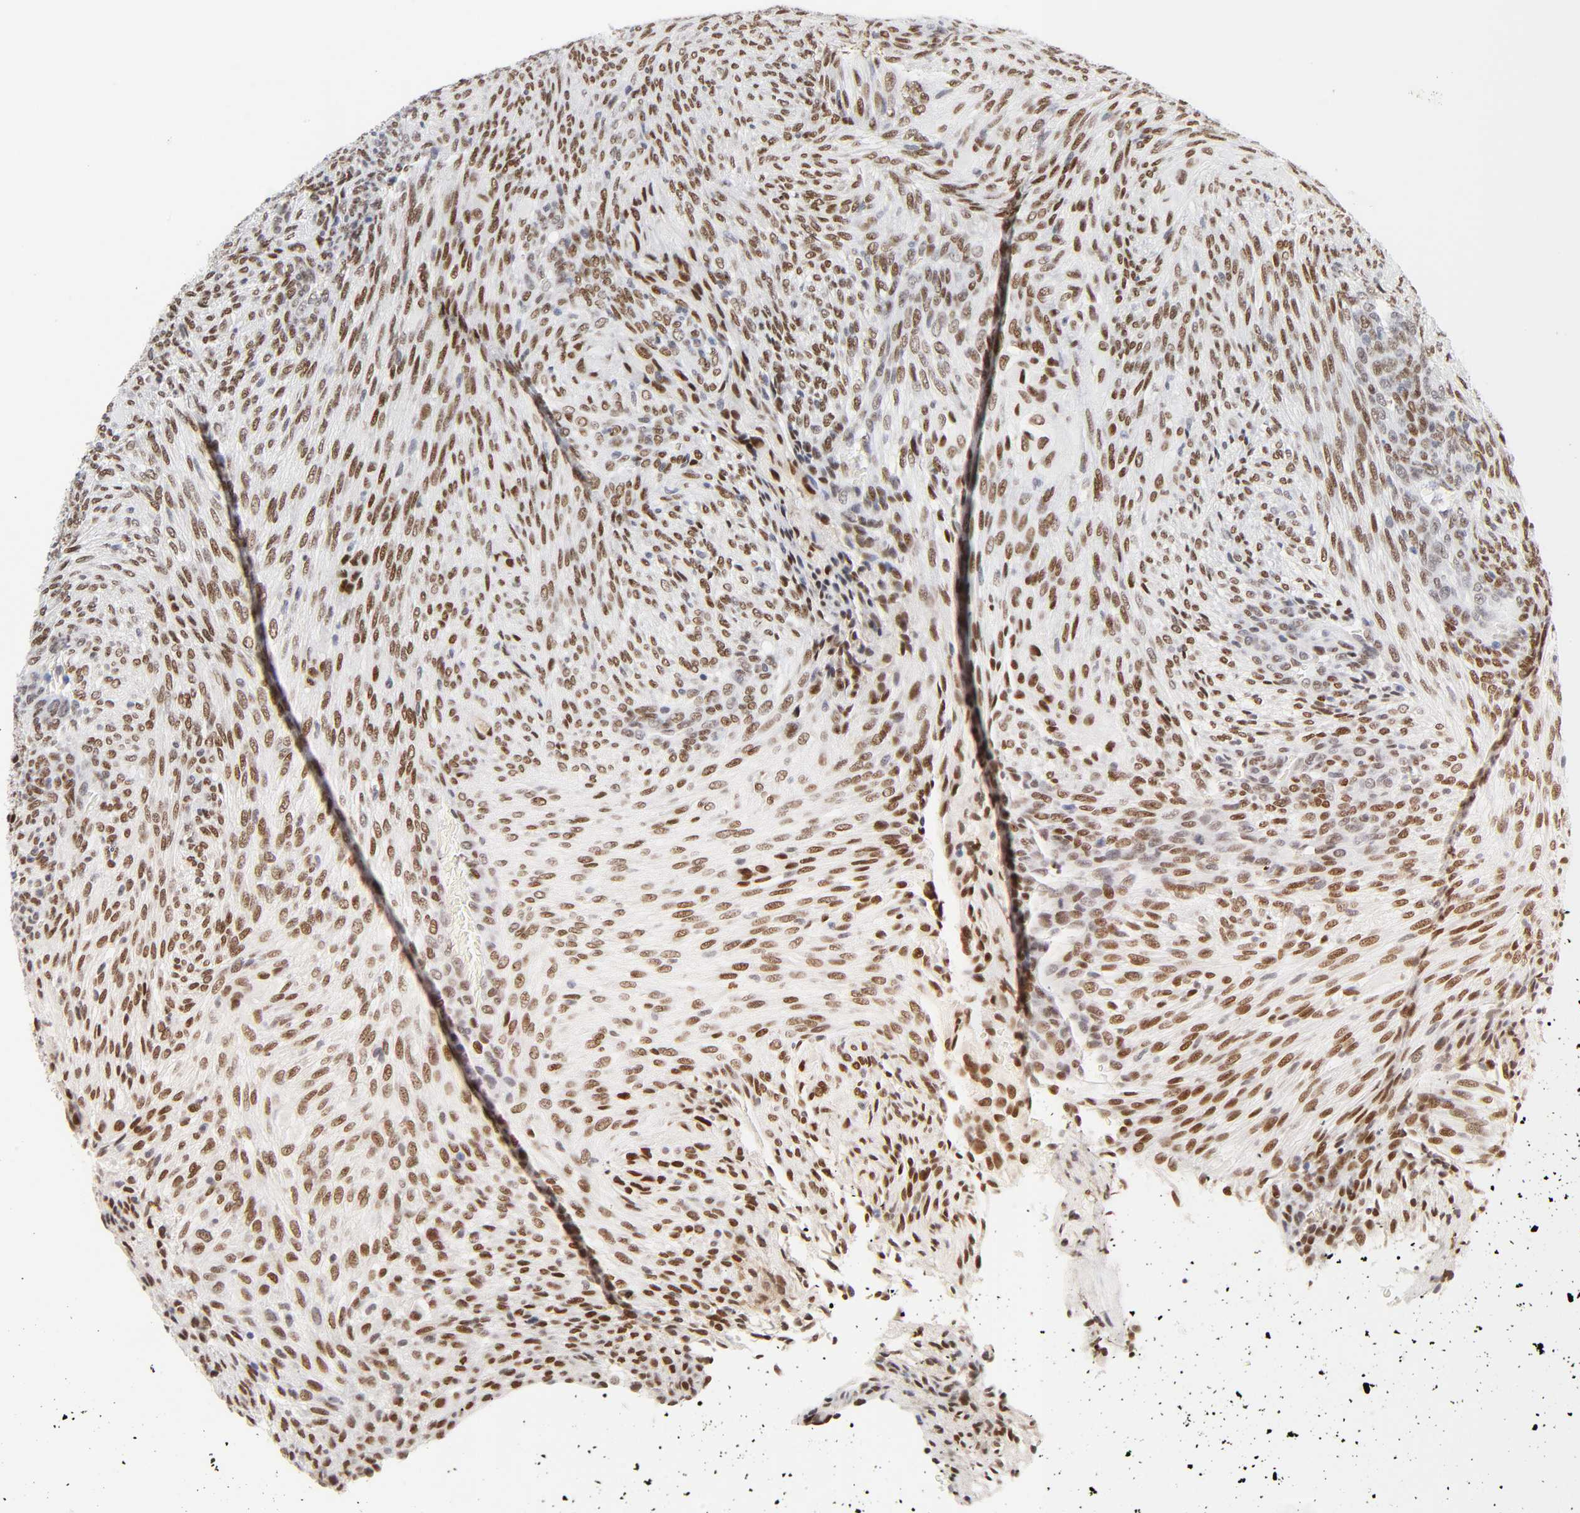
{"staining": {"intensity": "moderate", "quantity": ">75%", "location": "nuclear"}, "tissue": "glioma", "cell_type": "Tumor cells", "image_type": "cancer", "snomed": [{"axis": "morphology", "description": "Glioma, malignant, High grade"}, {"axis": "topography", "description": "Cerebral cortex"}], "caption": "The immunohistochemical stain labels moderate nuclear positivity in tumor cells of glioma tissue.", "gene": "NFIC", "patient": {"sex": "female", "age": 55}}